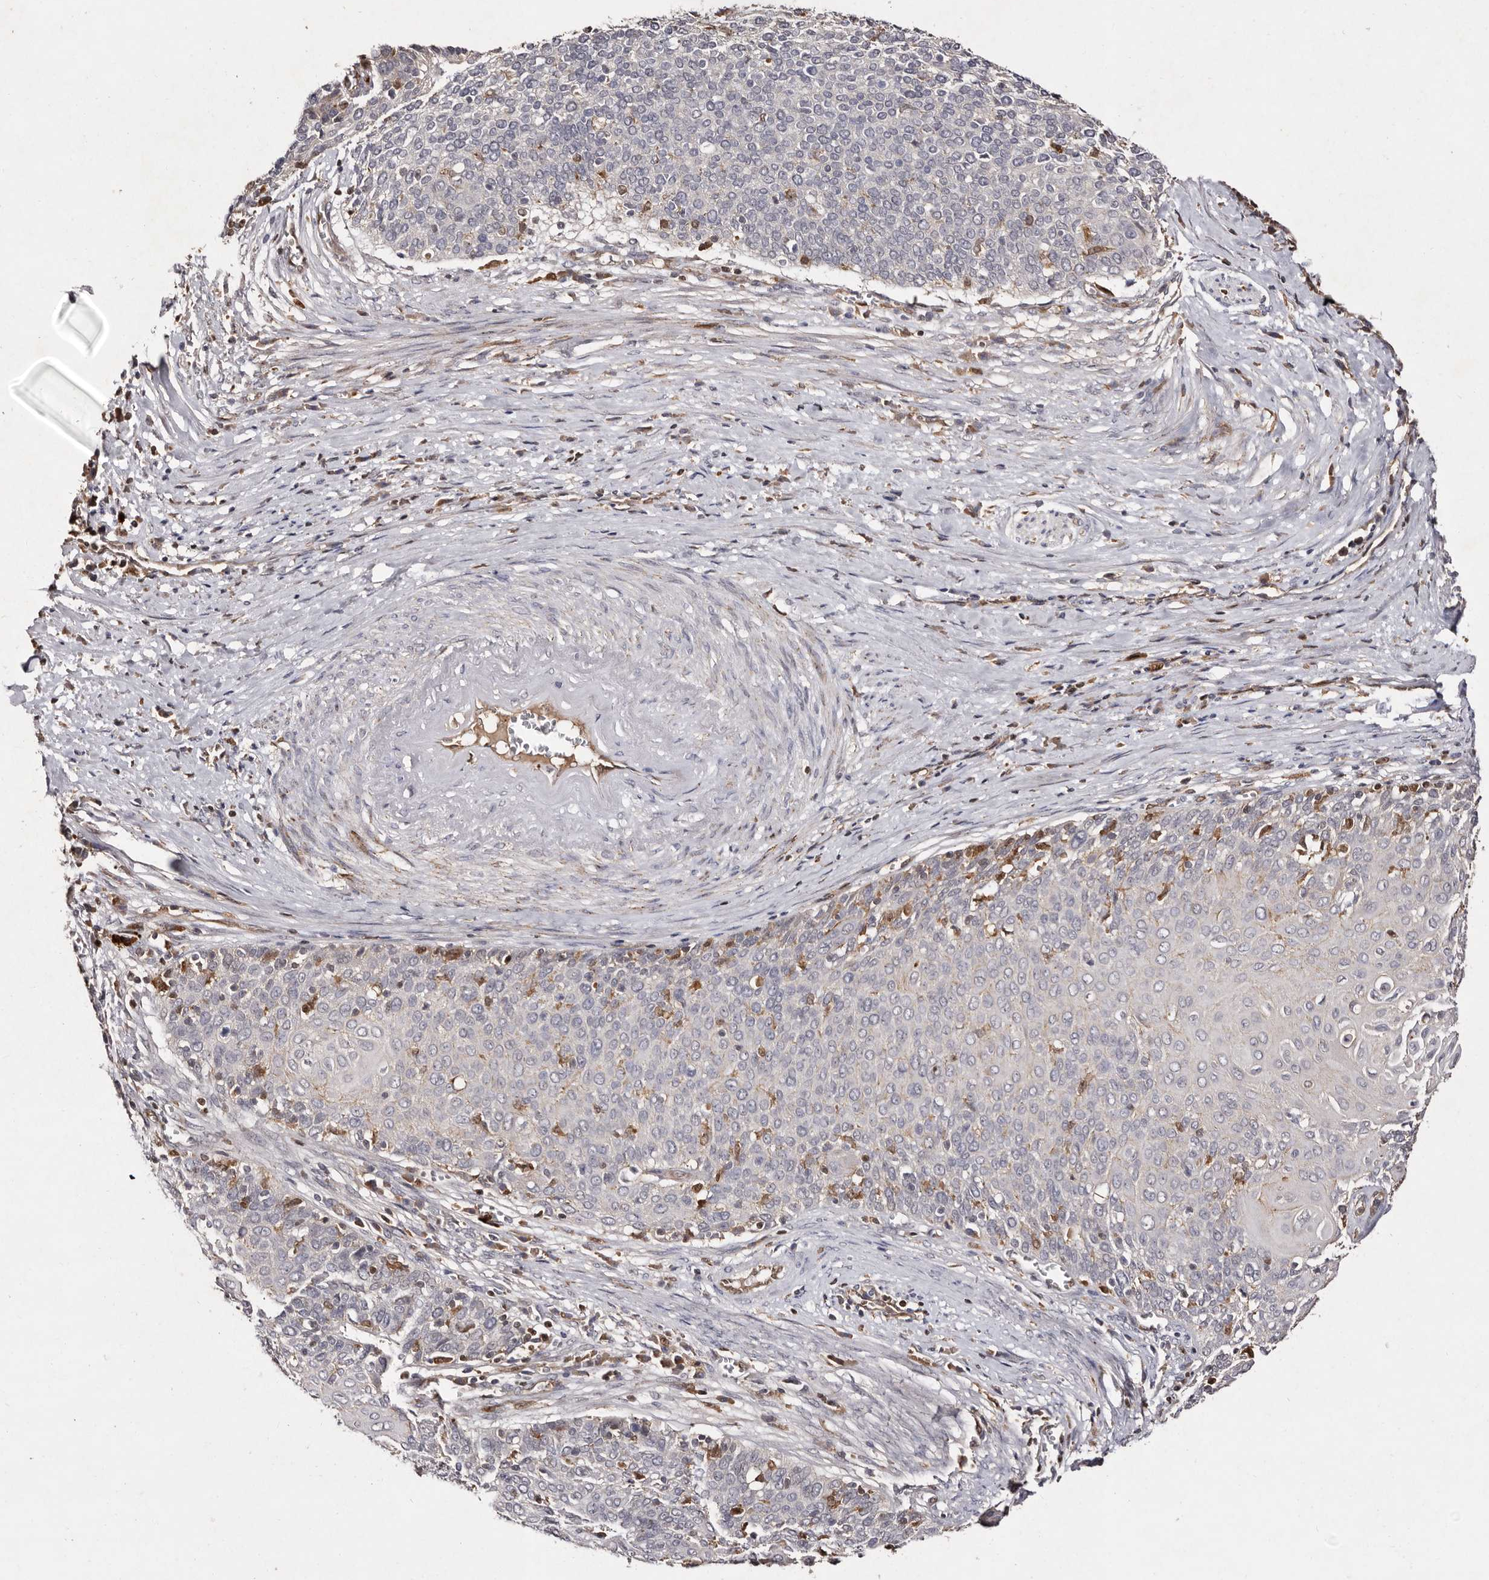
{"staining": {"intensity": "negative", "quantity": "none", "location": "none"}, "tissue": "cervical cancer", "cell_type": "Tumor cells", "image_type": "cancer", "snomed": [{"axis": "morphology", "description": "Squamous cell carcinoma, NOS"}, {"axis": "topography", "description": "Cervix"}], "caption": "Cervical cancer stained for a protein using immunohistochemistry (IHC) demonstrates no staining tumor cells.", "gene": "GIMAP4", "patient": {"sex": "female", "age": 39}}